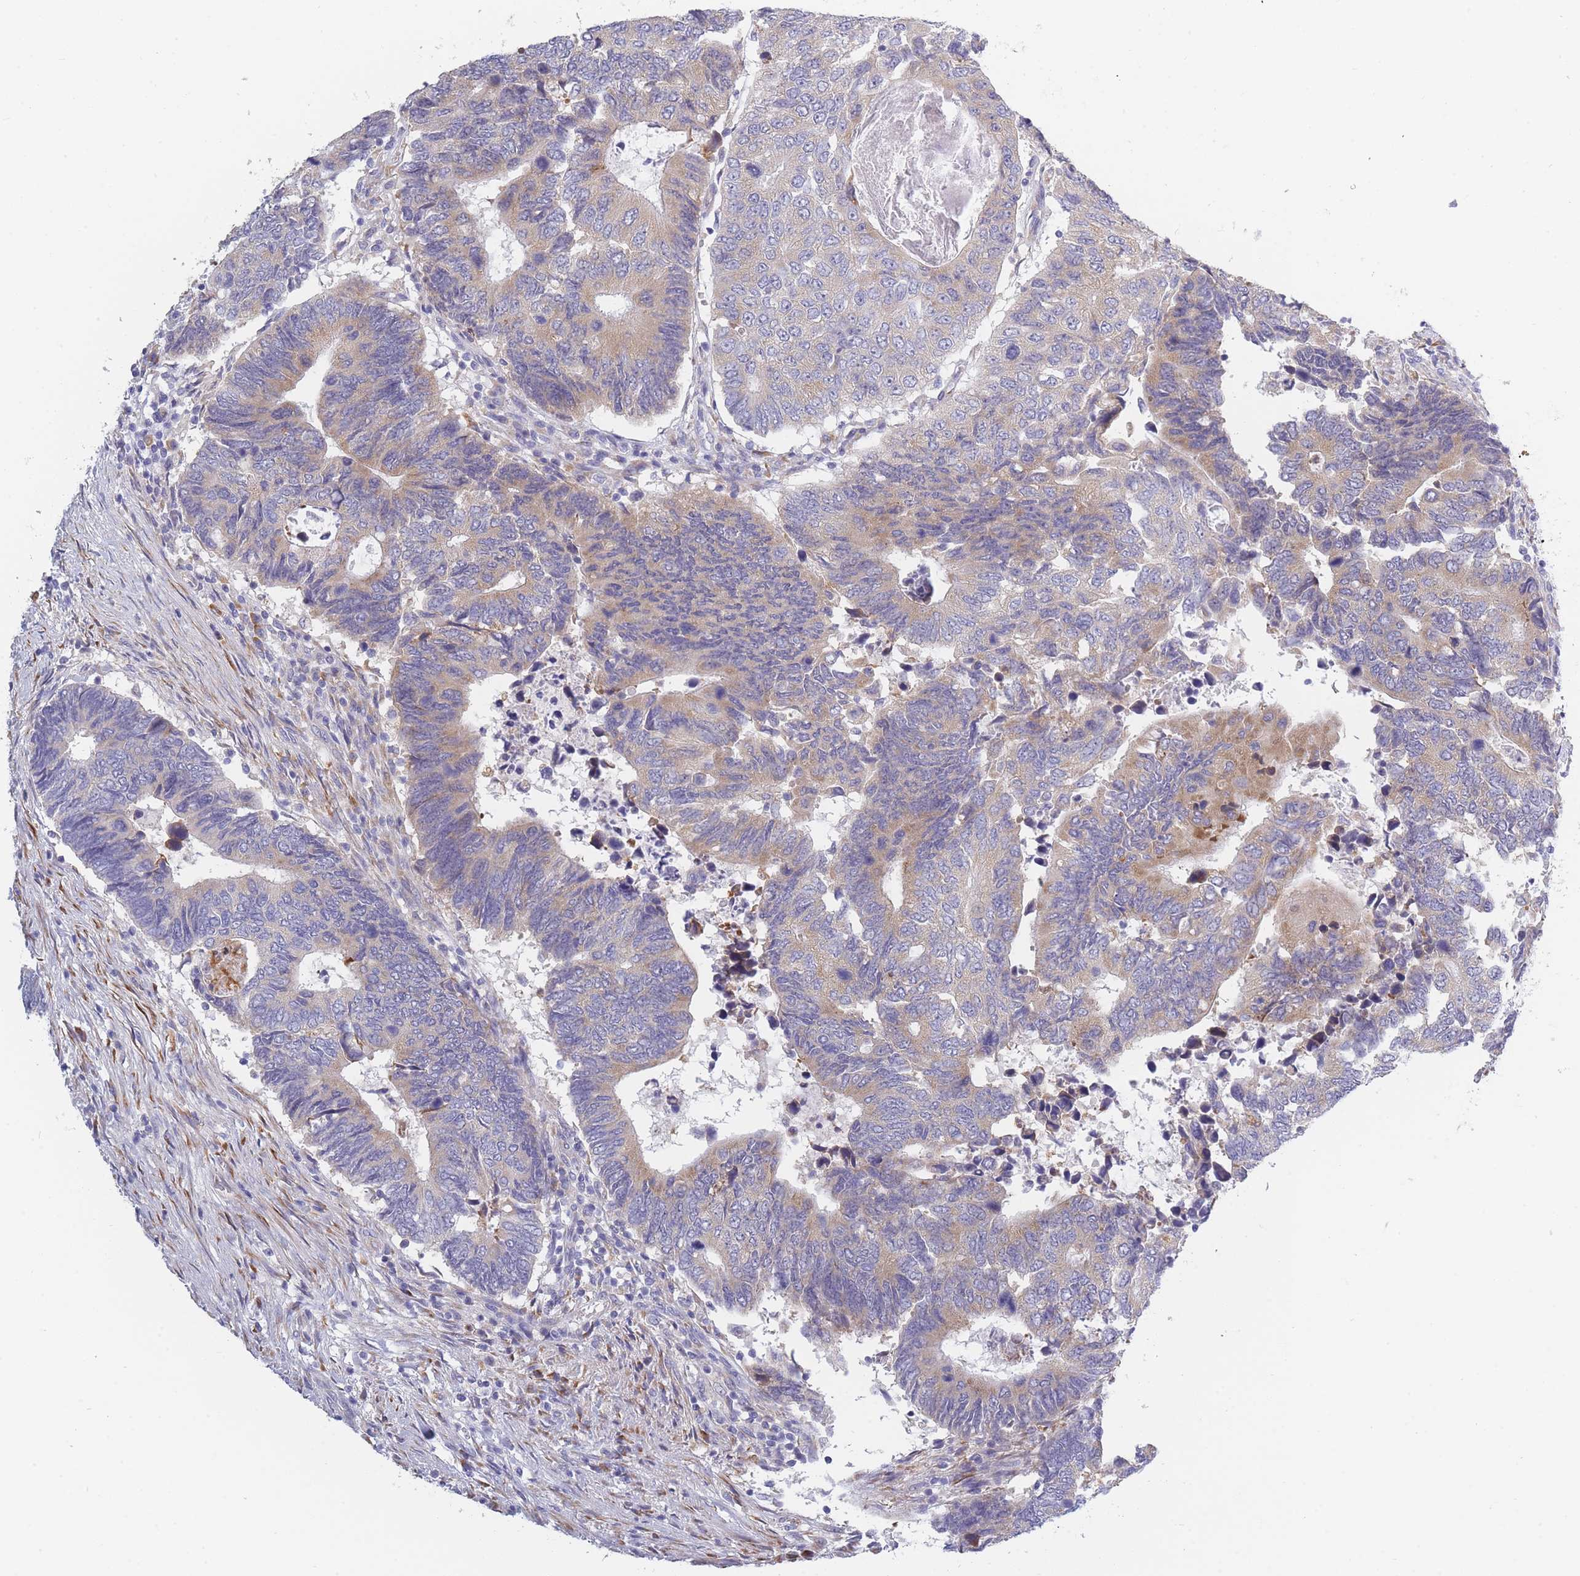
{"staining": {"intensity": "moderate", "quantity": "25%-75%", "location": "cytoplasmic/membranous"}, "tissue": "colorectal cancer", "cell_type": "Tumor cells", "image_type": "cancer", "snomed": [{"axis": "morphology", "description": "Adenocarcinoma, NOS"}, {"axis": "topography", "description": "Colon"}], "caption": "Protein expression analysis of colorectal cancer displays moderate cytoplasmic/membranous staining in about 25%-75% of tumor cells.", "gene": "NDUFAF6", "patient": {"sex": "male", "age": 87}}